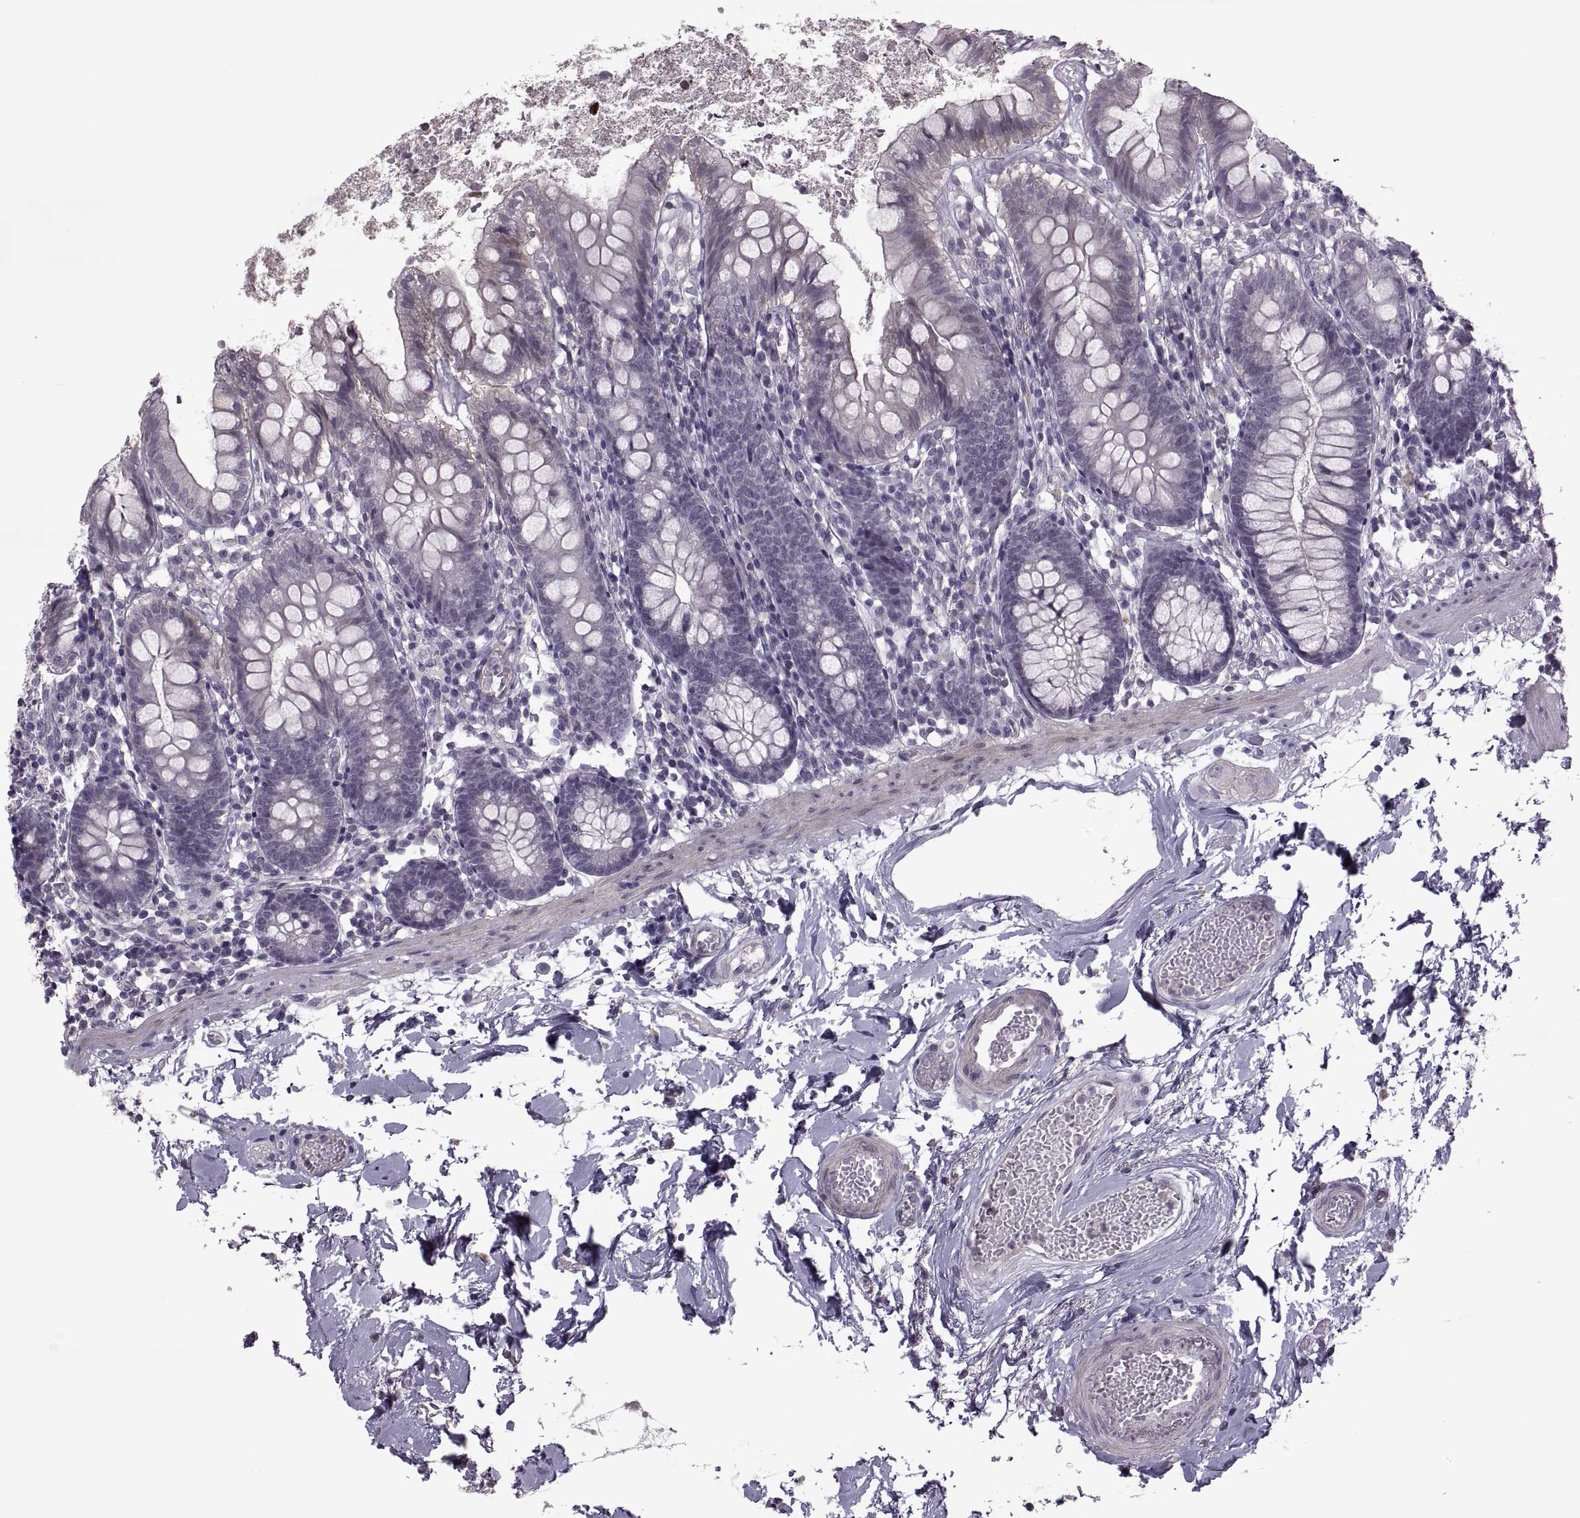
{"staining": {"intensity": "negative", "quantity": "none", "location": "none"}, "tissue": "small intestine", "cell_type": "Glandular cells", "image_type": "normal", "snomed": [{"axis": "morphology", "description": "Normal tissue, NOS"}, {"axis": "topography", "description": "Small intestine"}], "caption": "Immunohistochemistry of normal small intestine reveals no staining in glandular cells.", "gene": "ODF3", "patient": {"sex": "female", "age": 90}}